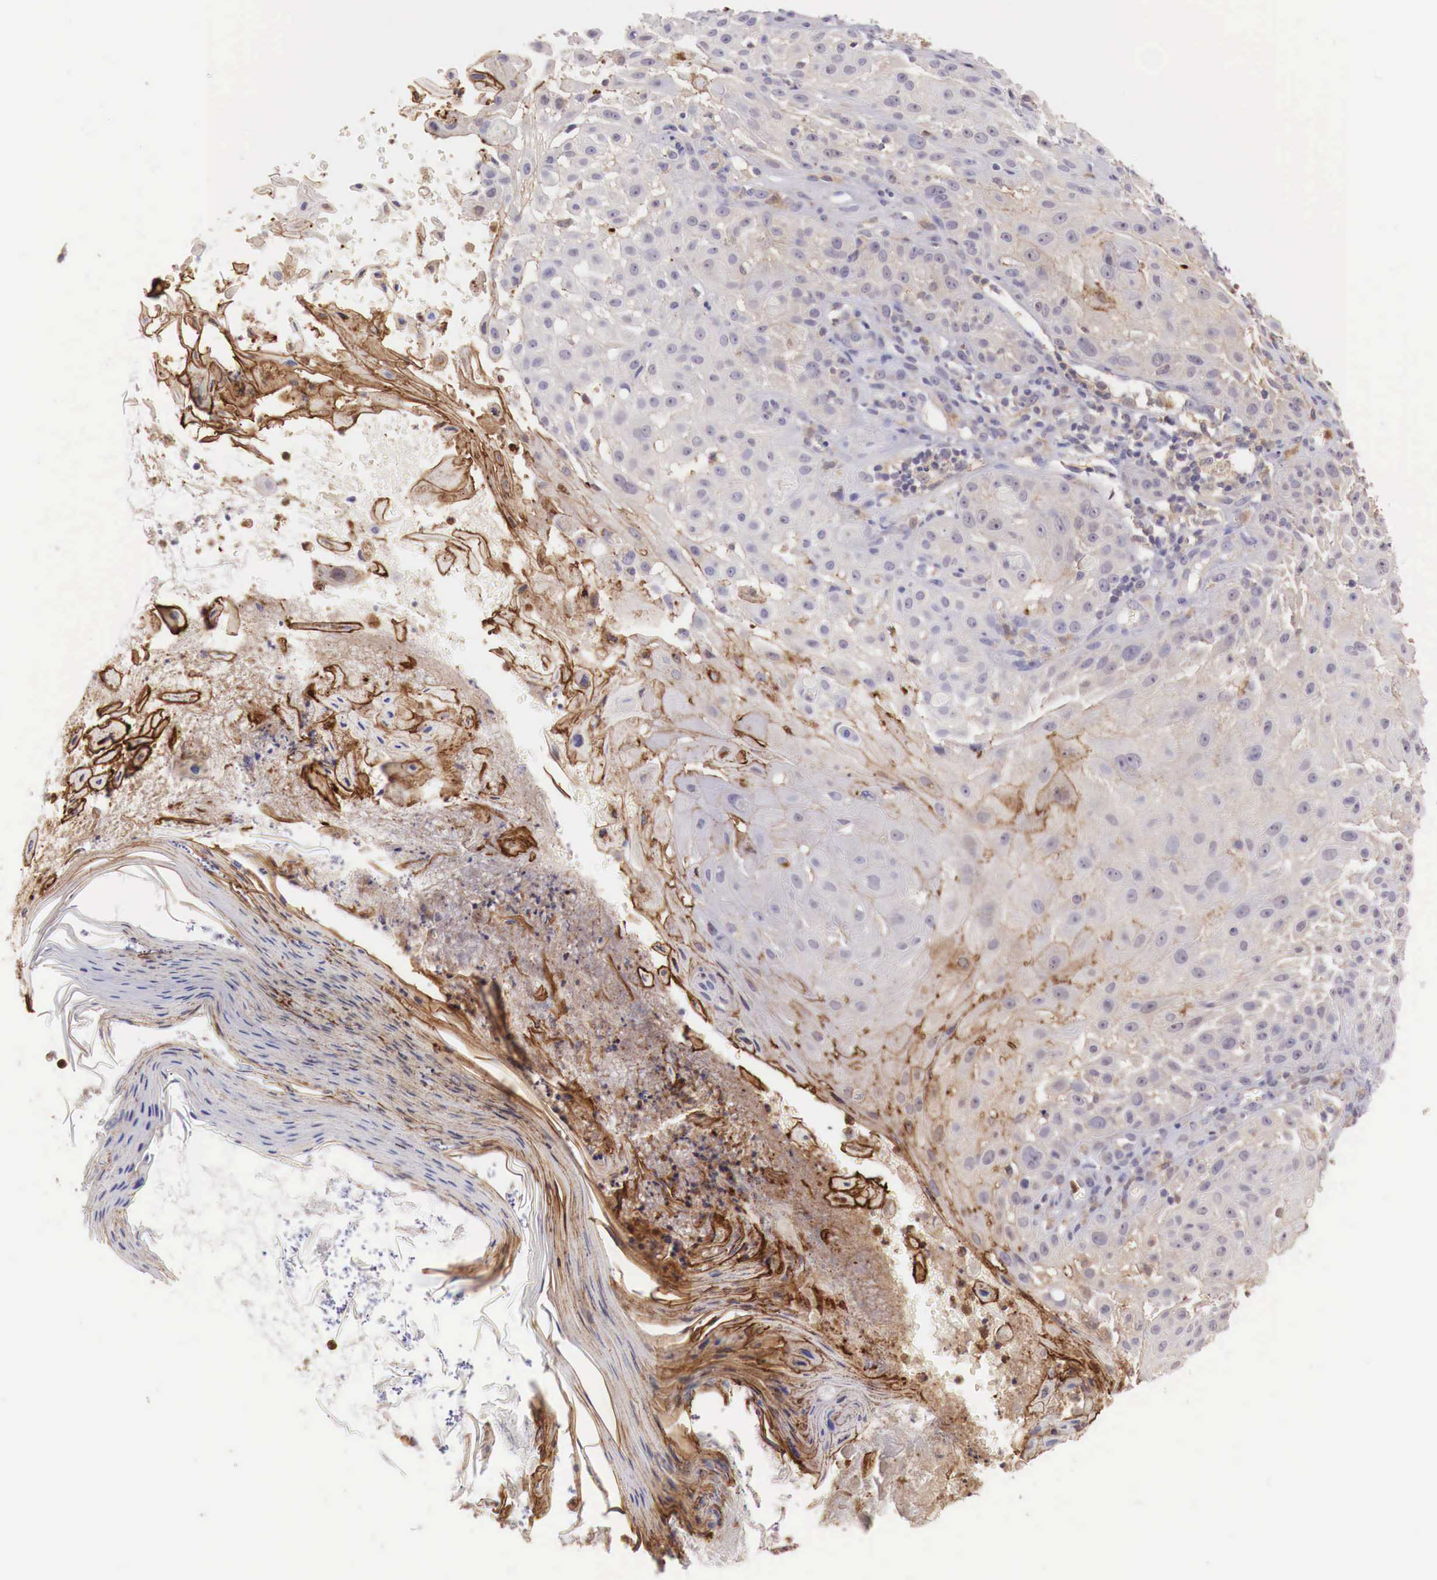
{"staining": {"intensity": "negative", "quantity": "none", "location": "none"}, "tissue": "skin cancer", "cell_type": "Tumor cells", "image_type": "cancer", "snomed": [{"axis": "morphology", "description": "Squamous cell carcinoma, NOS"}, {"axis": "topography", "description": "Skin"}], "caption": "A micrograph of human skin squamous cell carcinoma is negative for staining in tumor cells.", "gene": "GAB2", "patient": {"sex": "female", "age": 89}}